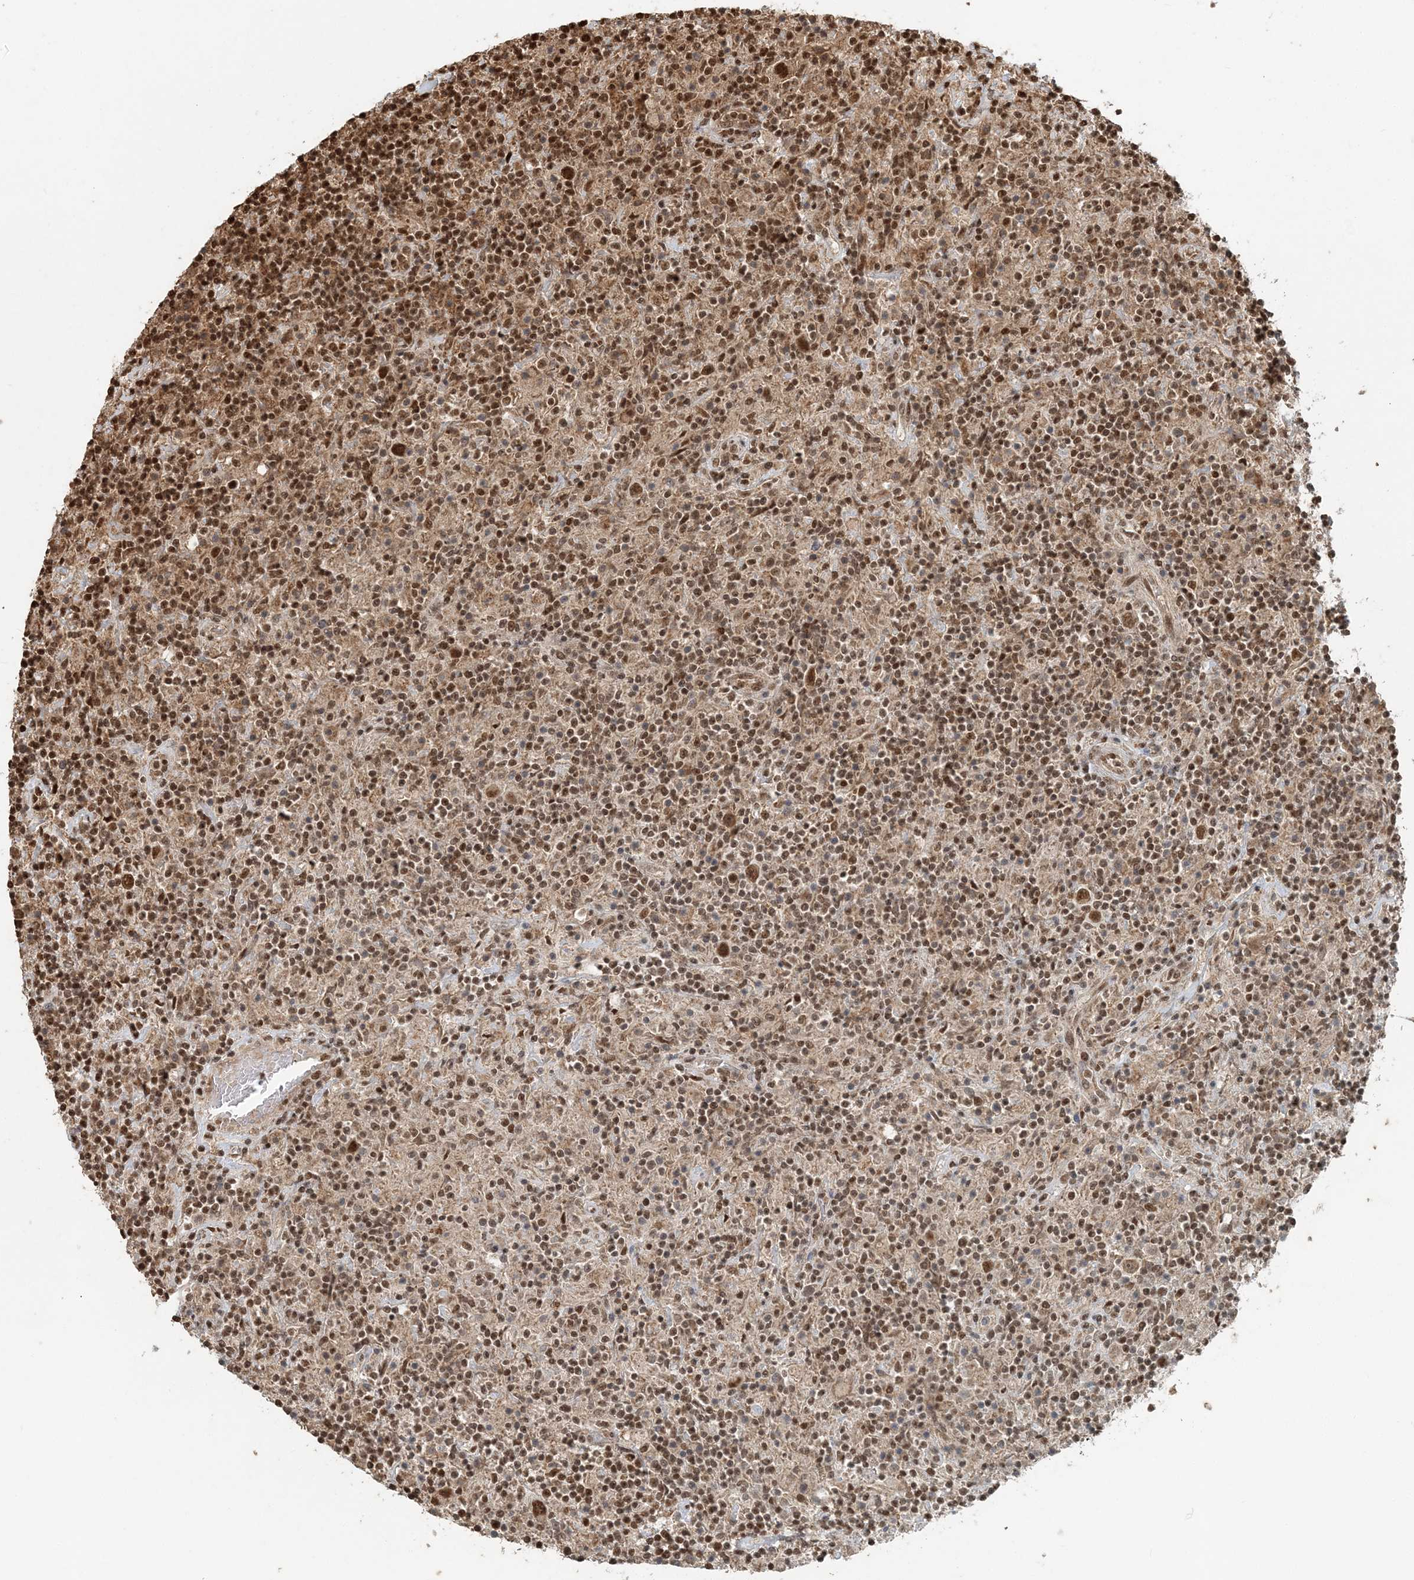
{"staining": {"intensity": "moderate", "quantity": ">75%", "location": "nuclear"}, "tissue": "lymphoma", "cell_type": "Tumor cells", "image_type": "cancer", "snomed": [{"axis": "morphology", "description": "Hodgkin's disease, NOS"}, {"axis": "topography", "description": "Lymph node"}], "caption": "Protein expression analysis of human Hodgkin's disease reveals moderate nuclear expression in about >75% of tumor cells. The staining is performed using DAB (3,3'-diaminobenzidine) brown chromogen to label protein expression. The nuclei are counter-stained blue using hematoxylin.", "gene": "ARHGAP35", "patient": {"sex": "male", "age": 70}}